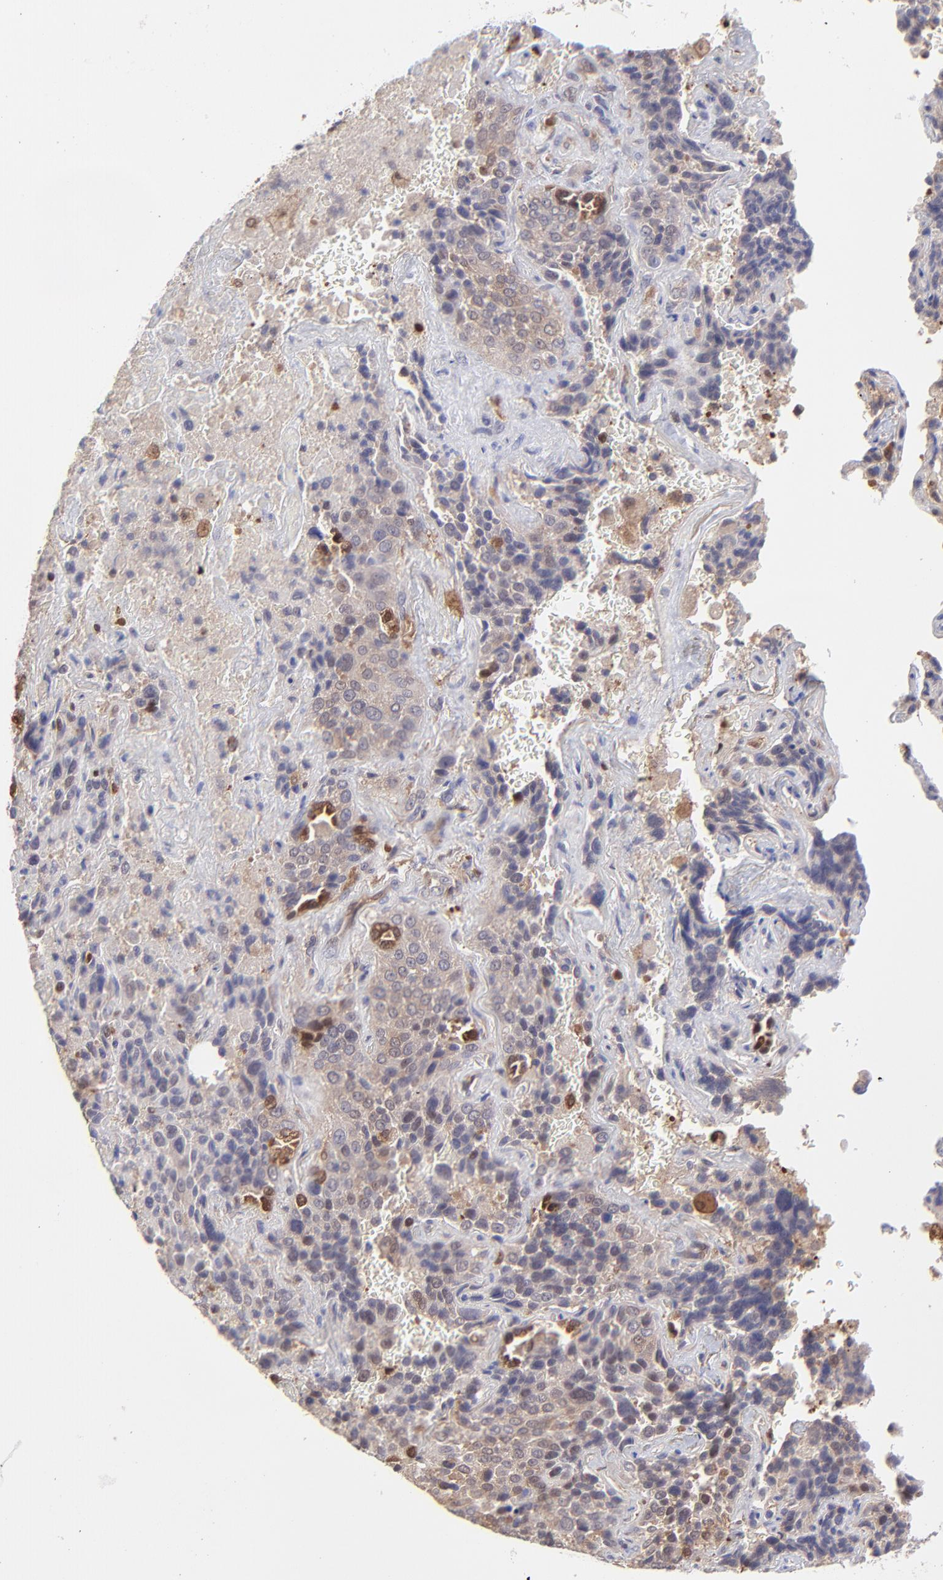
{"staining": {"intensity": "weak", "quantity": ">75%", "location": "cytoplasmic/membranous"}, "tissue": "lung cancer", "cell_type": "Tumor cells", "image_type": "cancer", "snomed": [{"axis": "morphology", "description": "Squamous cell carcinoma, NOS"}, {"axis": "topography", "description": "Lung"}], "caption": "Lung cancer stained with a brown dye shows weak cytoplasmic/membranous positive positivity in about >75% of tumor cells.", "gene": "HYAL1", "patient": {"sex": "male", "age": 54}}